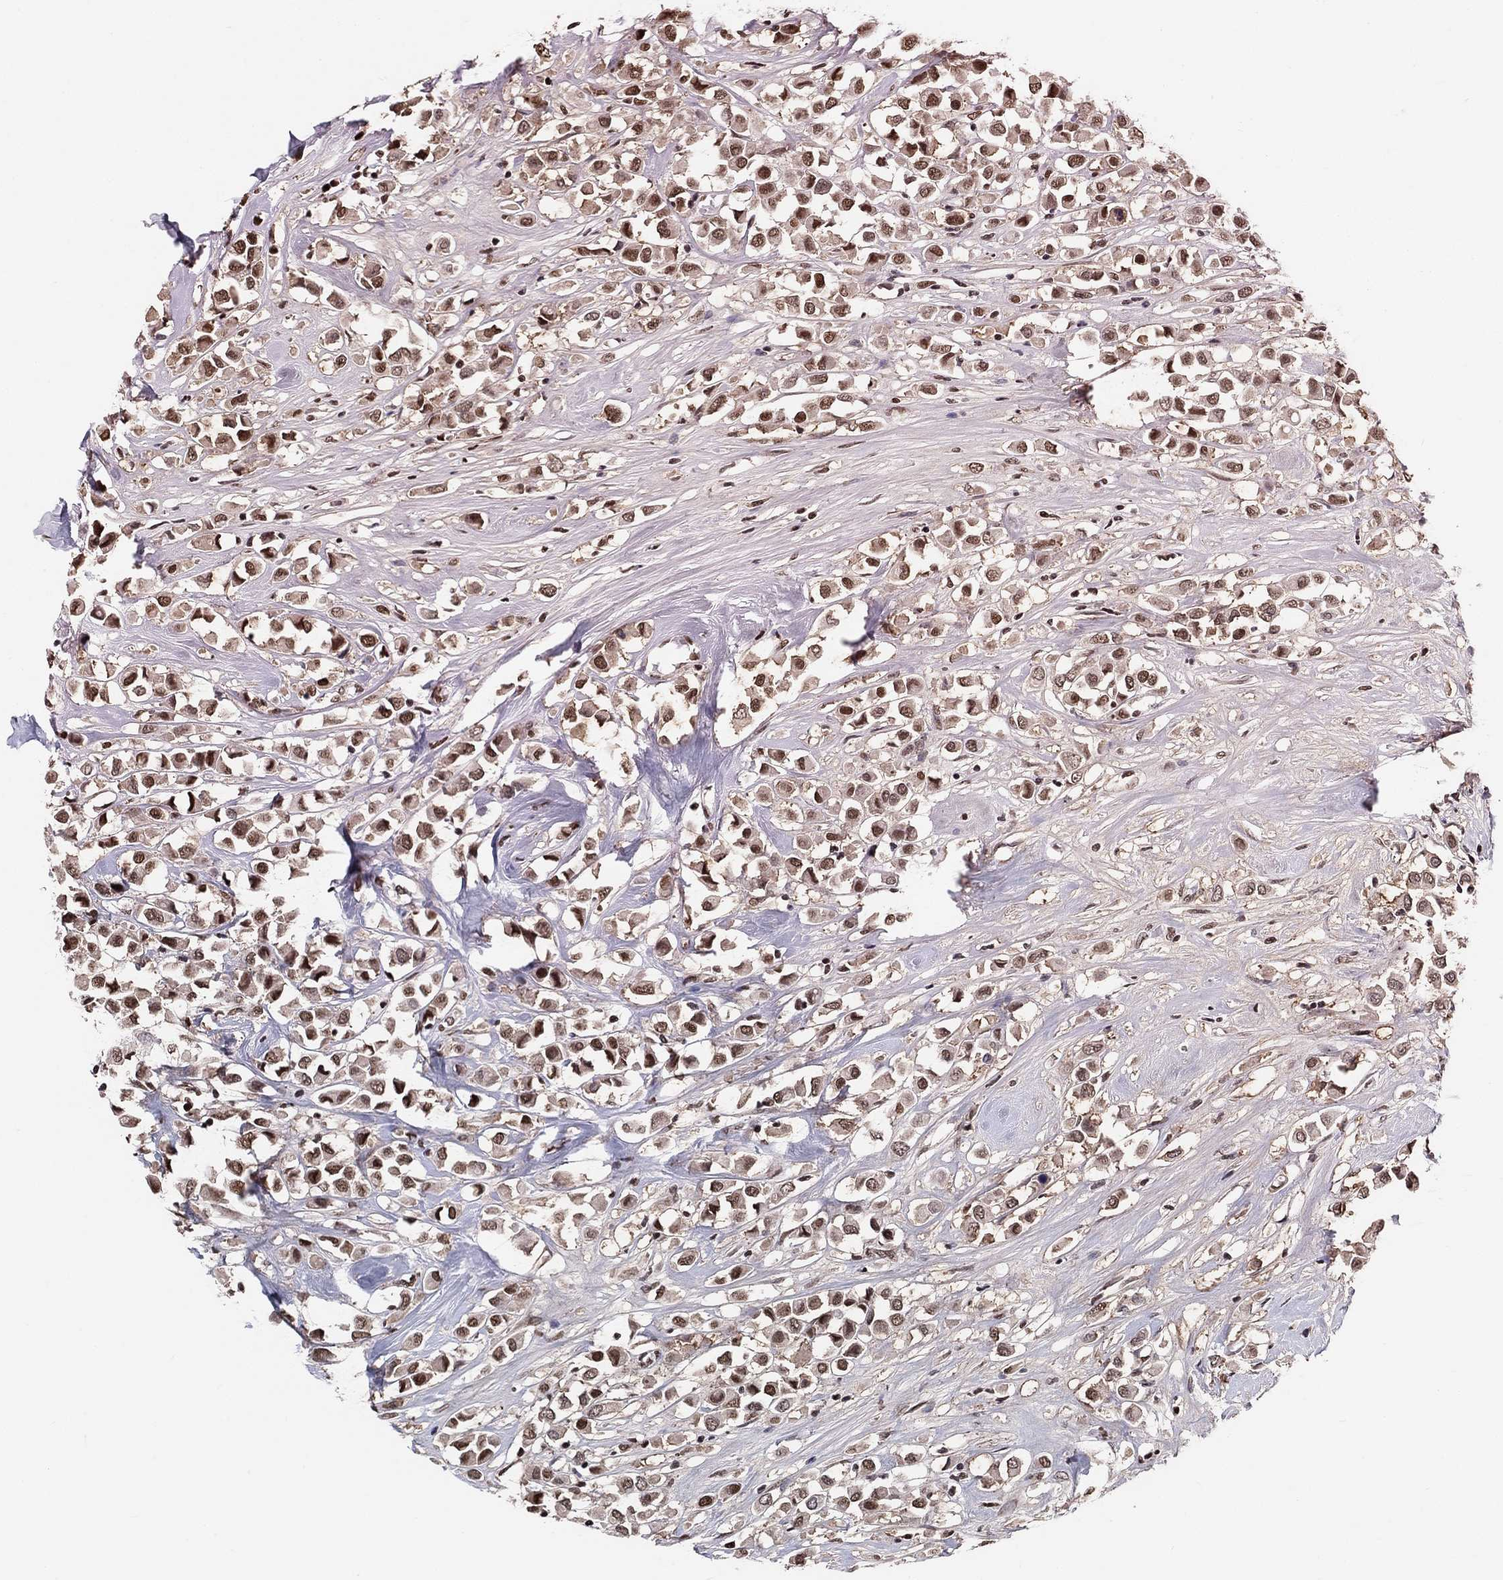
{"staining": {"intensity": "moderate", "quantity": ">75%", "location": "nuclear"}, "tissue": "breast cancer", "cell_type": "Tumor cells", "image_type": "cancer", "snomed": [{"axis": "morphology", "description": "Duct carcinoma"}, {"axis": "topography", "description": "Breast"}], "caption": "A high-resolution micrograph shows immunohistochemistry (IHC) staining of breast cancer (invasive ductal carcinoma), which displays moderate nuclear positivity in approximately >75% of tumor cells.", "gene": "USP39", "patient": {"sex": "female", "age": 61}}